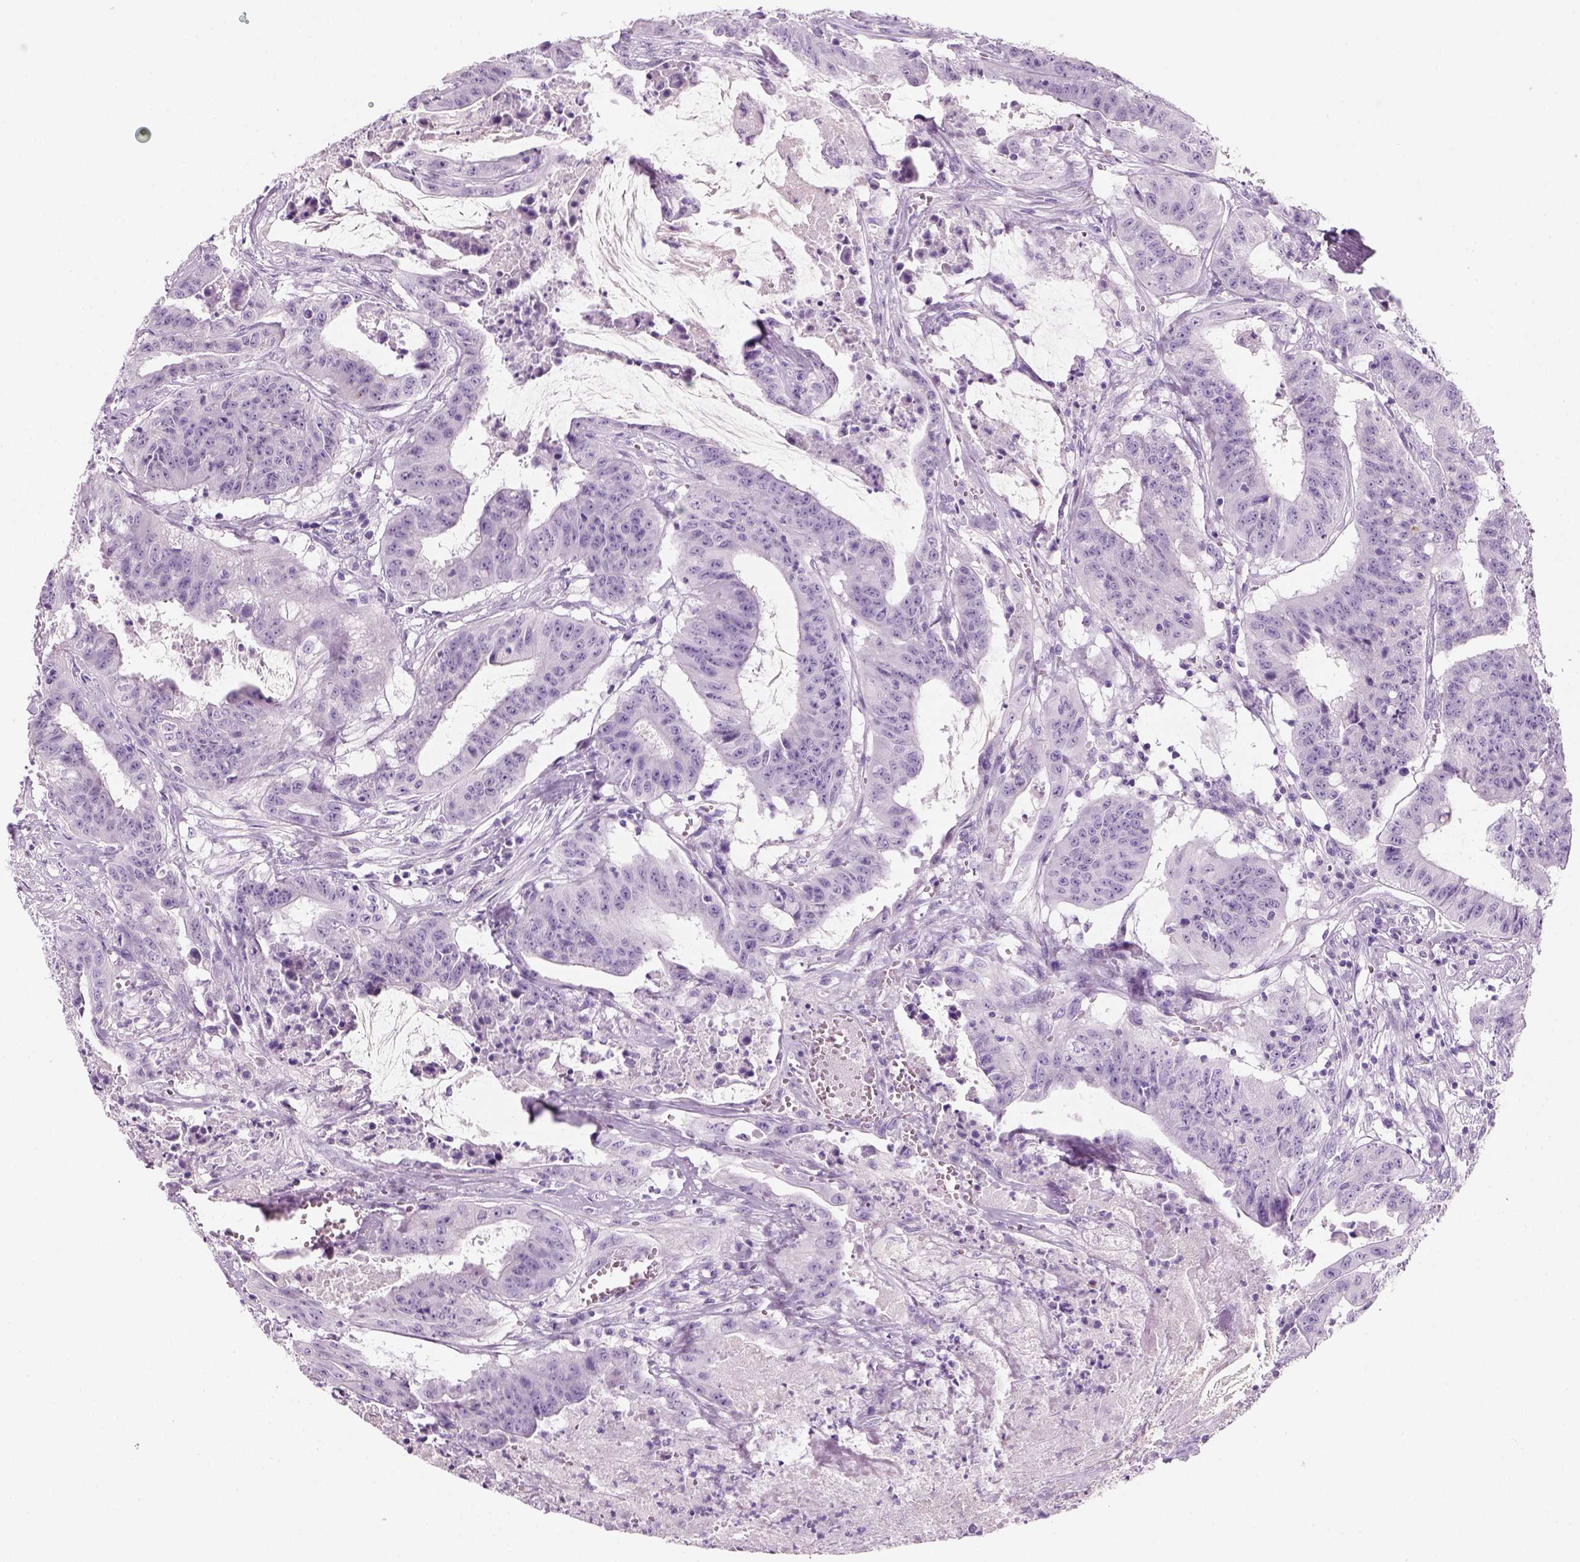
{"staining": {"intensity": "negative", "quantity": "none", "location": "none"}, "tissue": "colorectal cancer", "cell_type": "Tumor cells", "image_type": "cancer", "snomed": [{"axis": "morphology", "description": "Adenocarcinoma, NOS"}, {"axis": "topography", "description": "Colon"}], "caption": "High power microscopy image of an IHC photomicrograph of colorectal cancer (adenocarcinoma), revealing no significant expression in tumor cells.", "gene": "KRTAP11-1", "patient": {"sex": "male", "age": 33}}